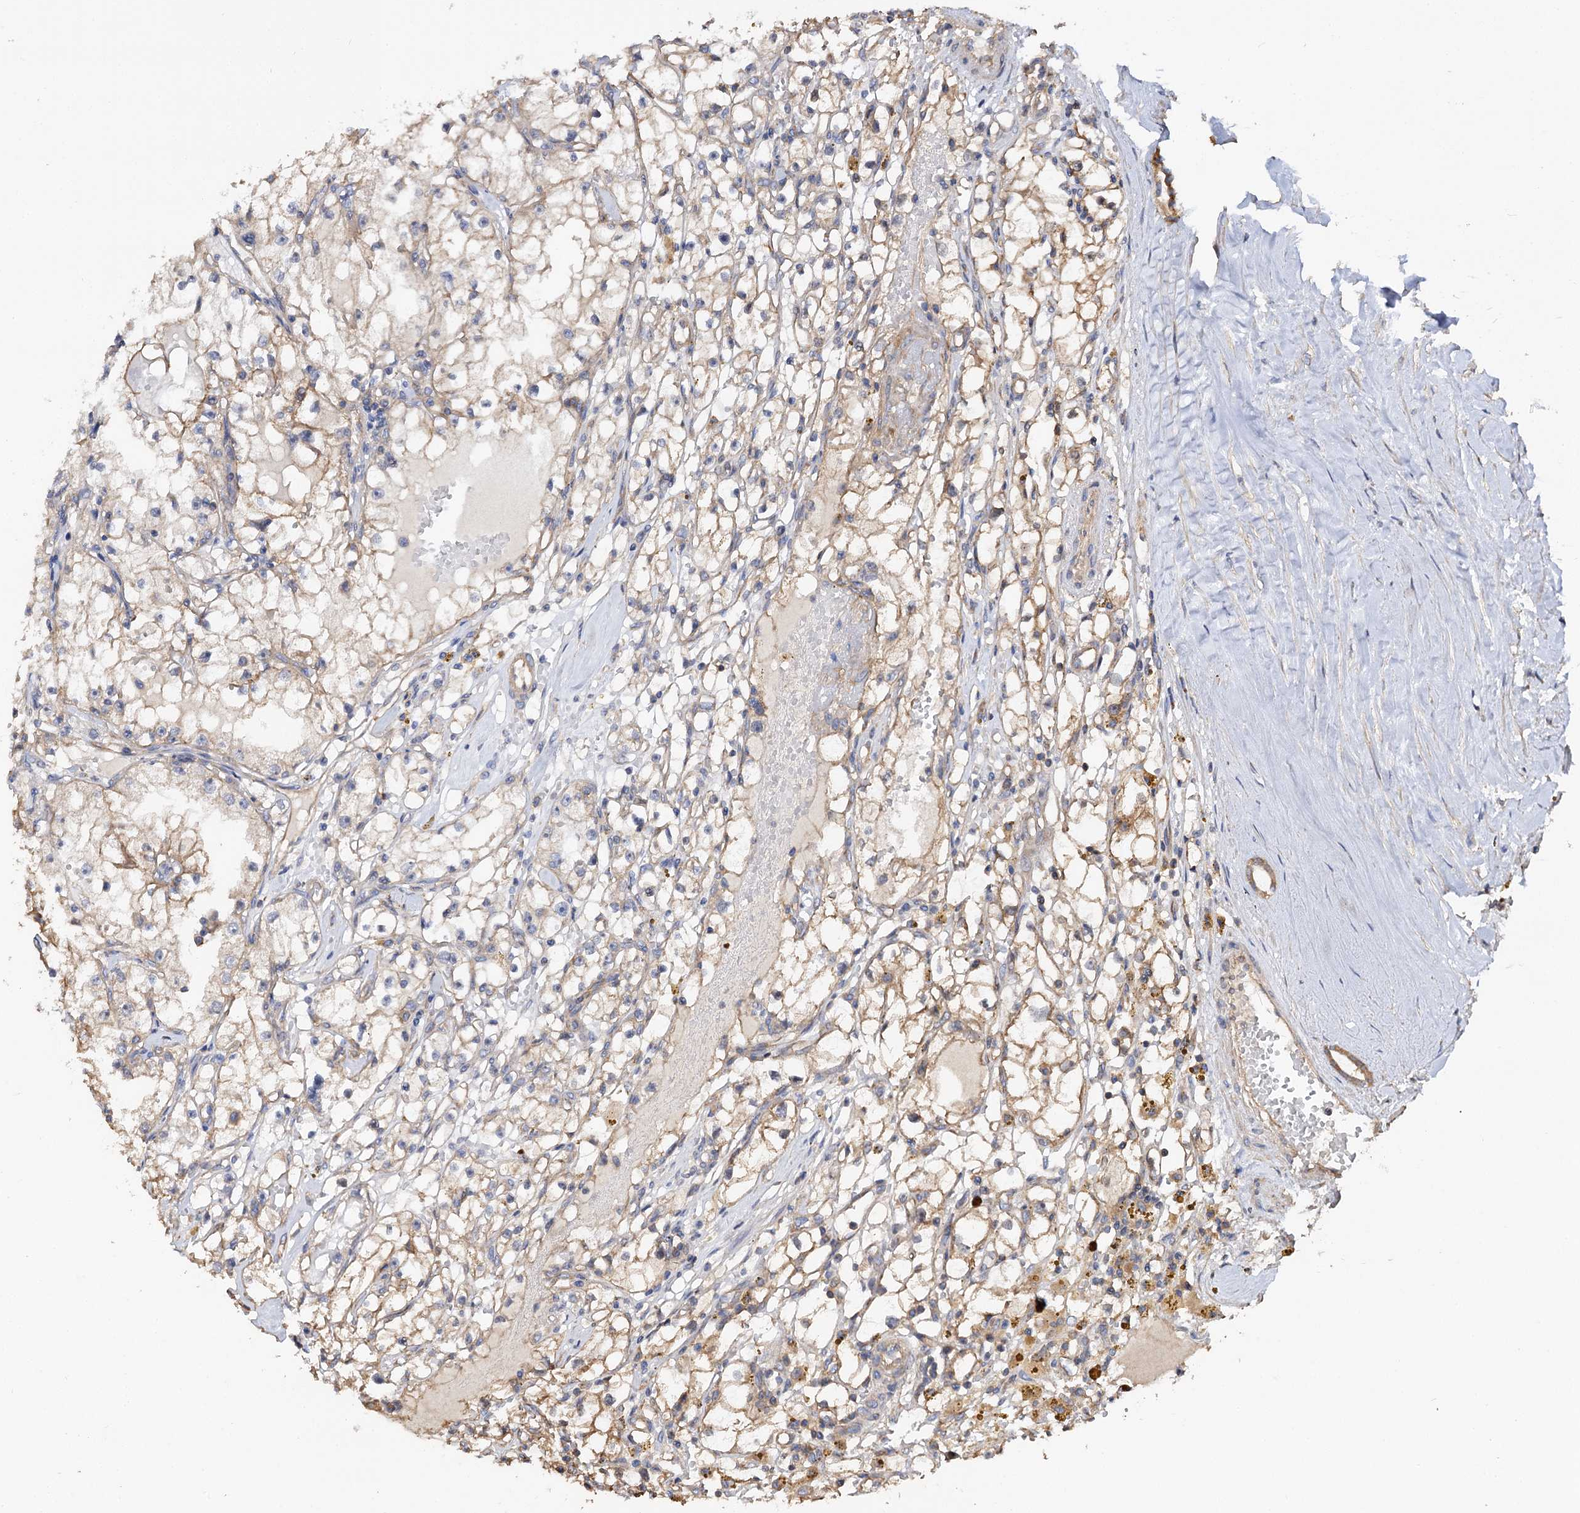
{"staining": {"intensity": "moderate", "quantity": "<25%", "location": "cytoplasmic/membranous"}, "tissue": "renal cancer", "cell_type": "Tumor cells", "image_type": "cancer", "snomed": [{"axis": "morphology", "description": "Adenocarcinoma, NOS"}, {"axis": "topography", "description": "Kidney"}], "caption": "Human renal cancer (adenocarcinoma) stained with a brown dye displays moderate cytoplasmic/membranous positive staining in approximately <25% of tumor cells.", "gene": "IDI1", "patient": {"sex": "male", "age": 56}}